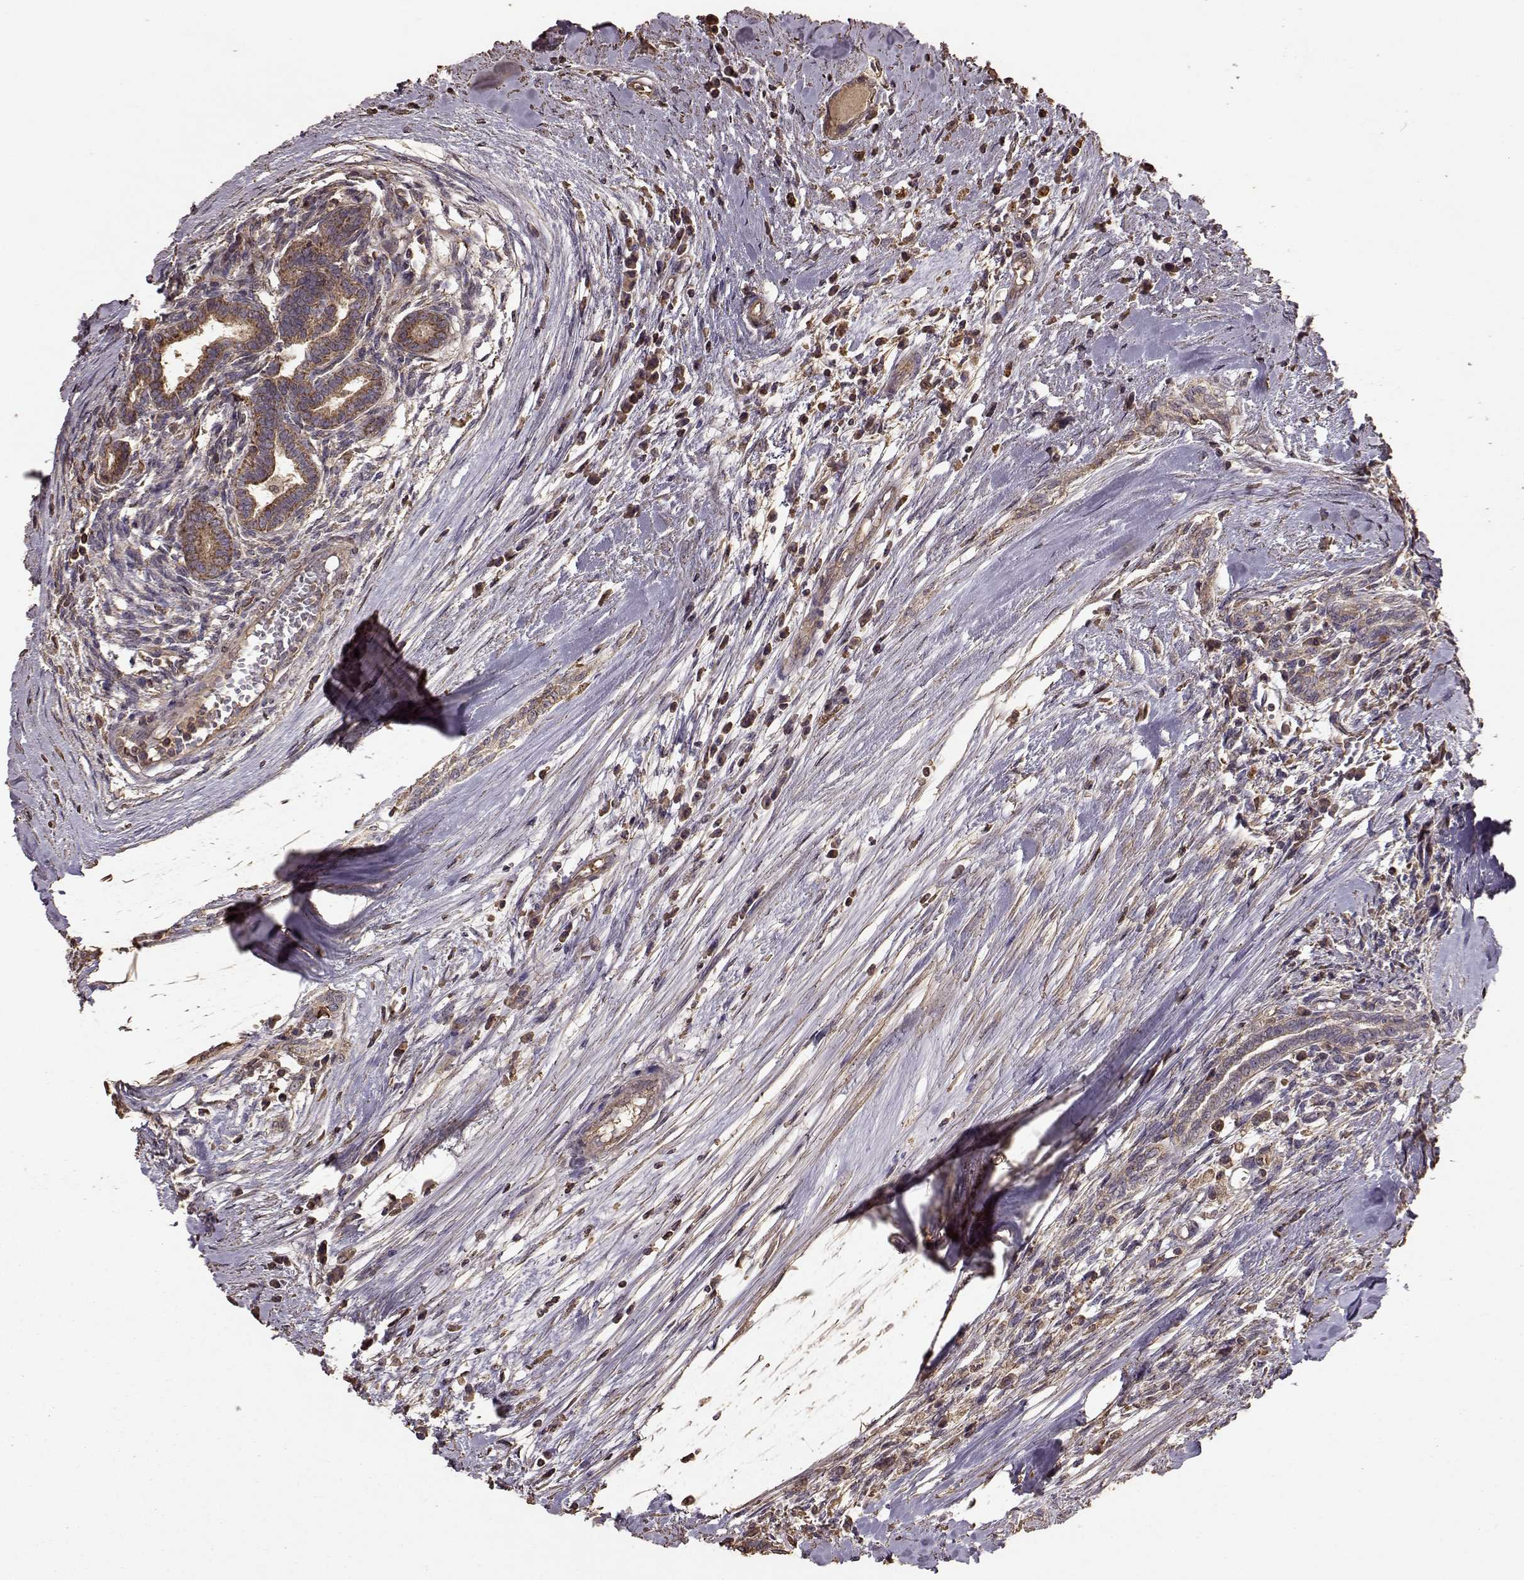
{"staining": {"intensity": "strong", "quantity": ">75%", "location": "cytoplasmic/membranous"}, "tissue": "testis cancer", "cell_type": "Tumor cells", "image_type": "cancer", "snomed": [{"axis": "morphology", "description": "Carcinoma, Embryonal, NOS"}, {"axis": "topography", "description": "Testis"}], "caption": "Brown immunohistochemical staining in testis embryonal carcinoma demonstrates strong cytoplasmic/membranous expression in about >75% of tumor cells.", "gene": "PTGES2", "patient": {"sex": "male", "age": 37}}